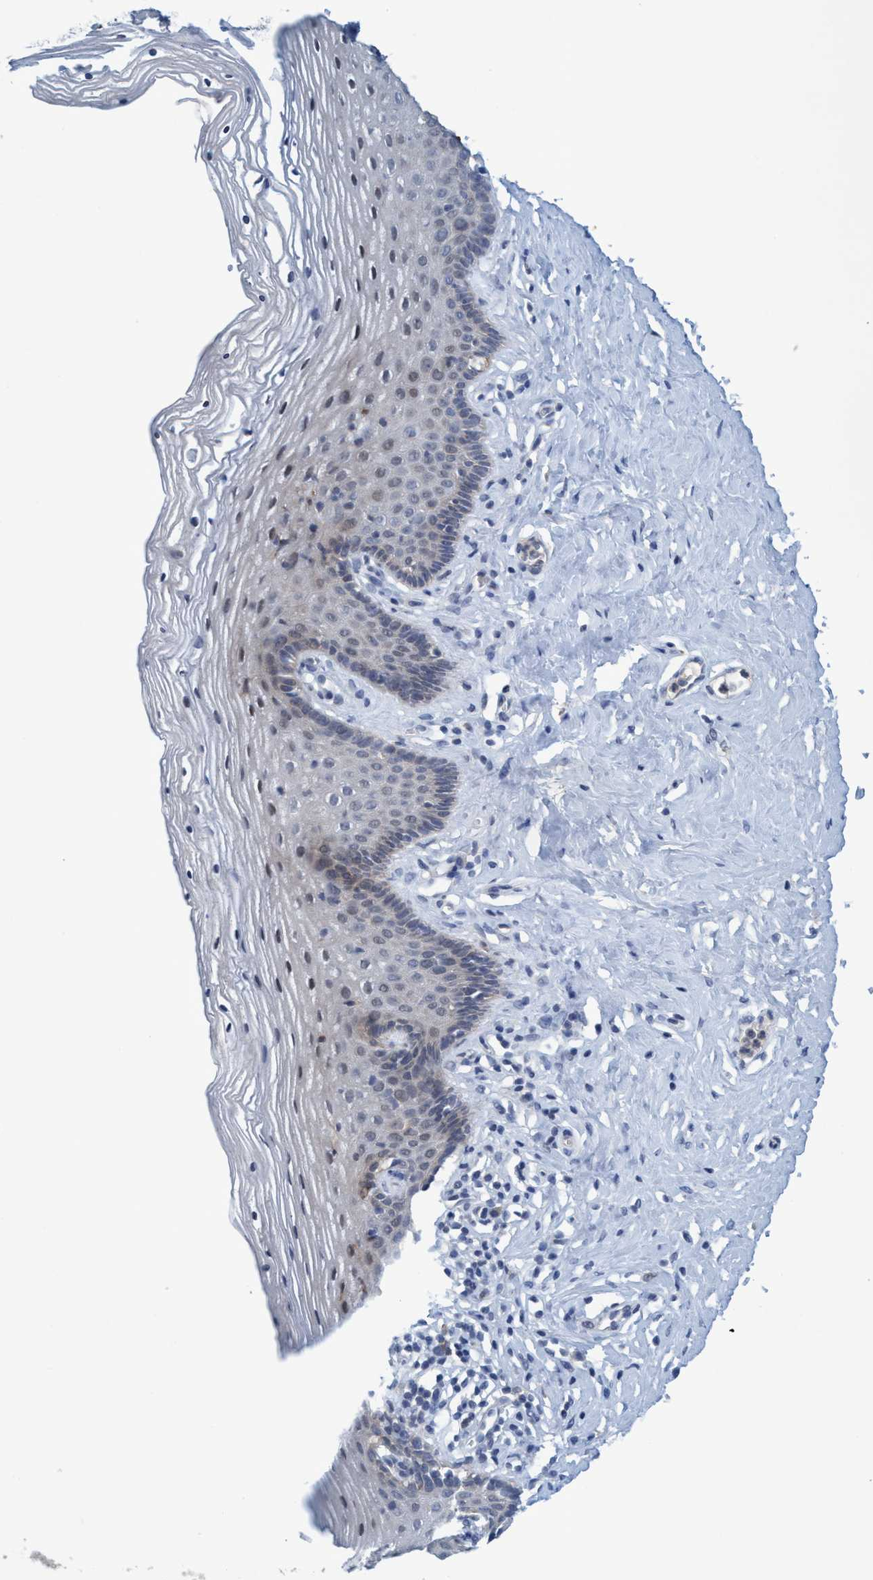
{"staining": {"intensity": "negative", "quantity": "none", "location": "none"}, "tissue": "vagina", "cell_type": "Squamous epithelial cells", "image_type": "normal", "snomed": [{"axis": "morphology", "description": "Normal tissue, NOS"}, {"axis": "topography", "description": "Vagina"}], "caption": "Immunohistochemistry (IHC) image of benign vagina: human vagina stained with DAB exhibits no significant protein staining in squamous epithelial cells. (Brightfield microscopy of DAB immunohistochemistry (IHC) at high magnification).", "gene": "RNF208", "patient": {"sex": "female", "age": 32}}